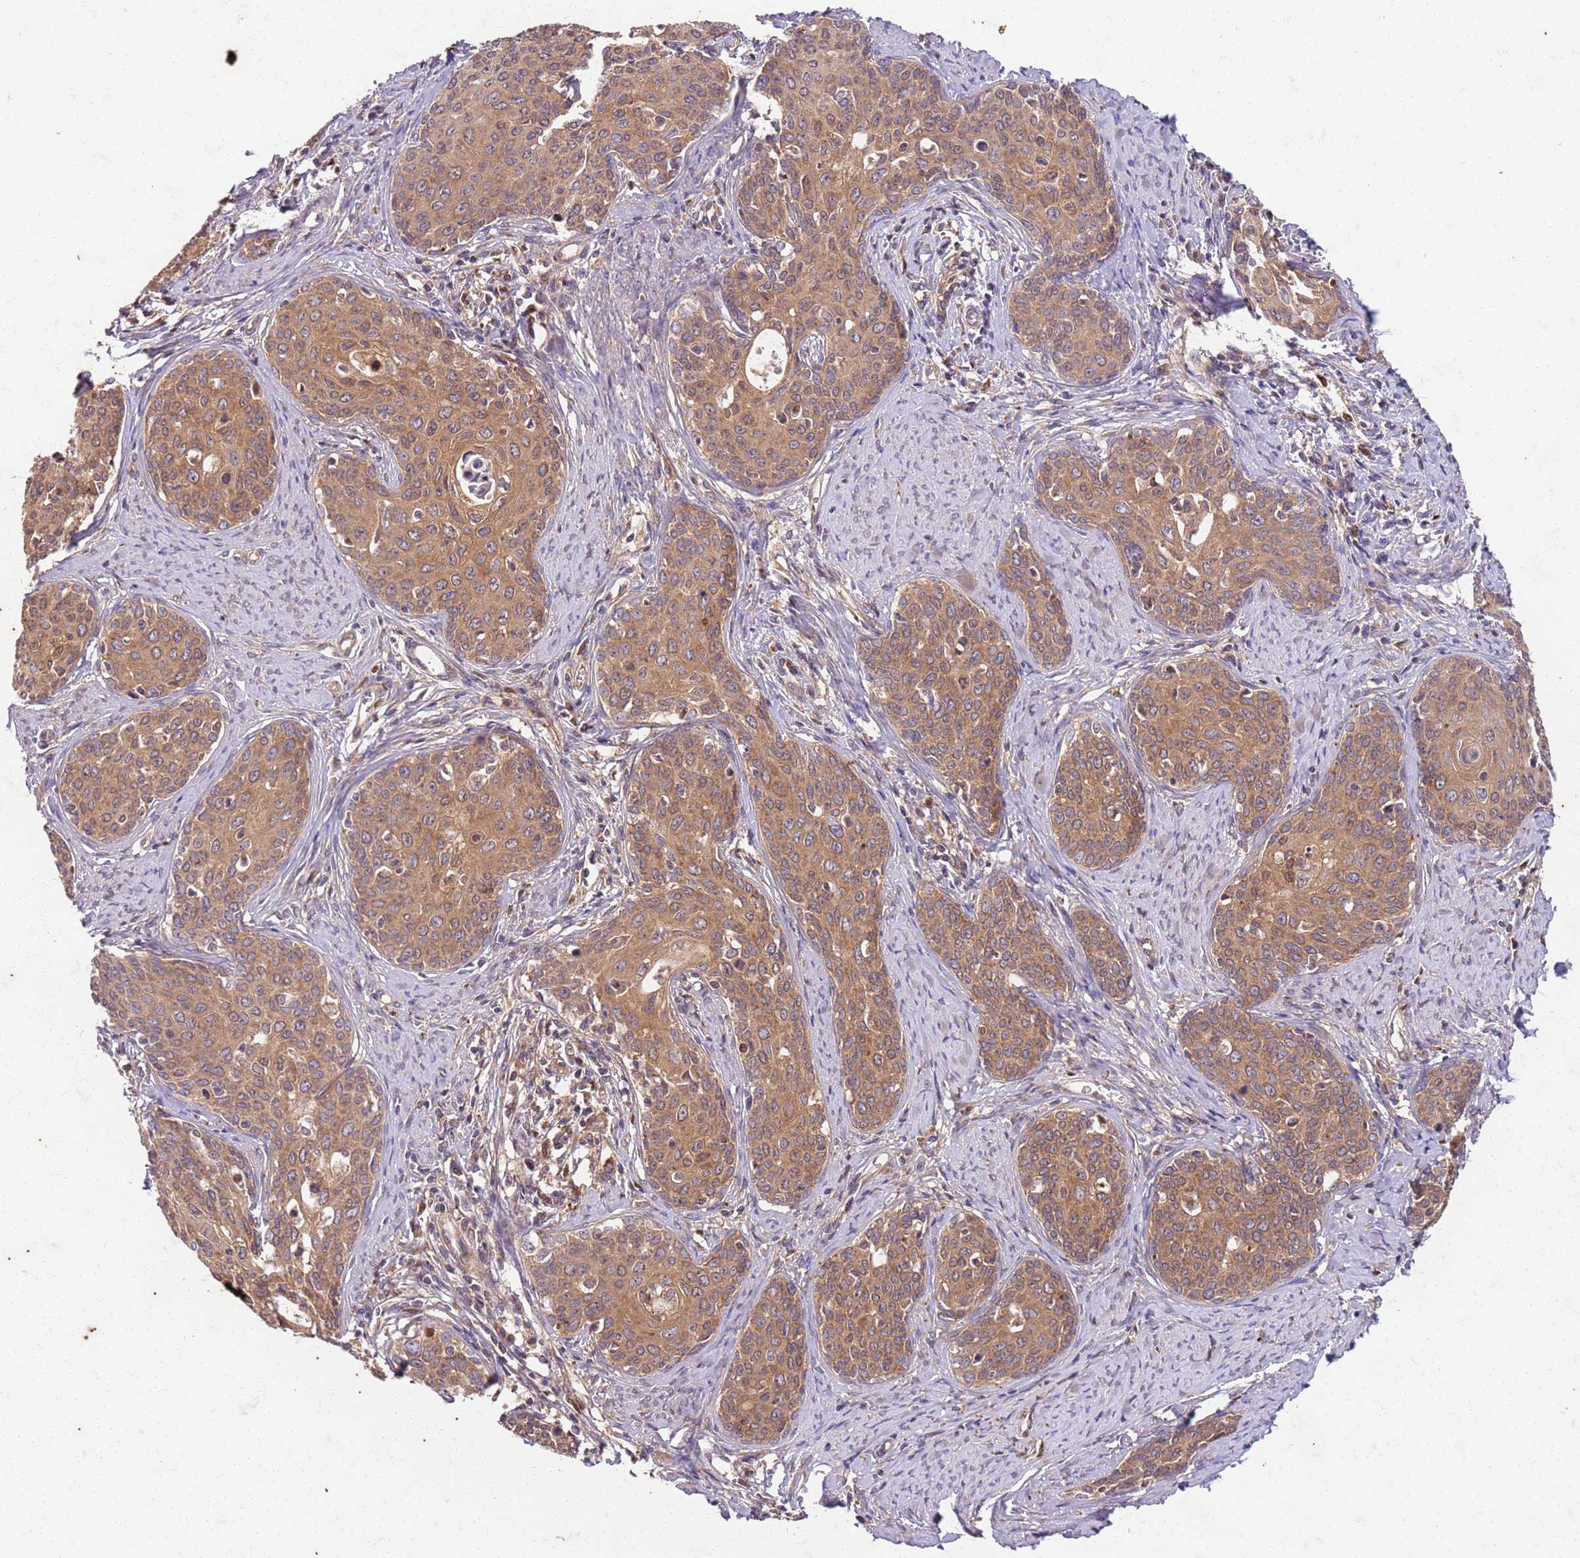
{"staining": {"intensity": "moderate", "quantity": ">75%", "location": "cytoplasmic/membranous"}, "tissue": "cervical cancer", "cell_type": "Tumor cells", "image_type": "cancer", "snomed": [{"axis": "morphology", "description": "Squamous cell carcinoma, NOS"}, {"axis": "topography", "description": "Cervix"}], "caption": "Immunohistochemical staining of cervical cancer displays medium levels of moderate cytoplasmic/membranous expression in approximately >75% of tumor cells.", "gene": "OSBP", "patient": {"sex": "female", "age": 52}}